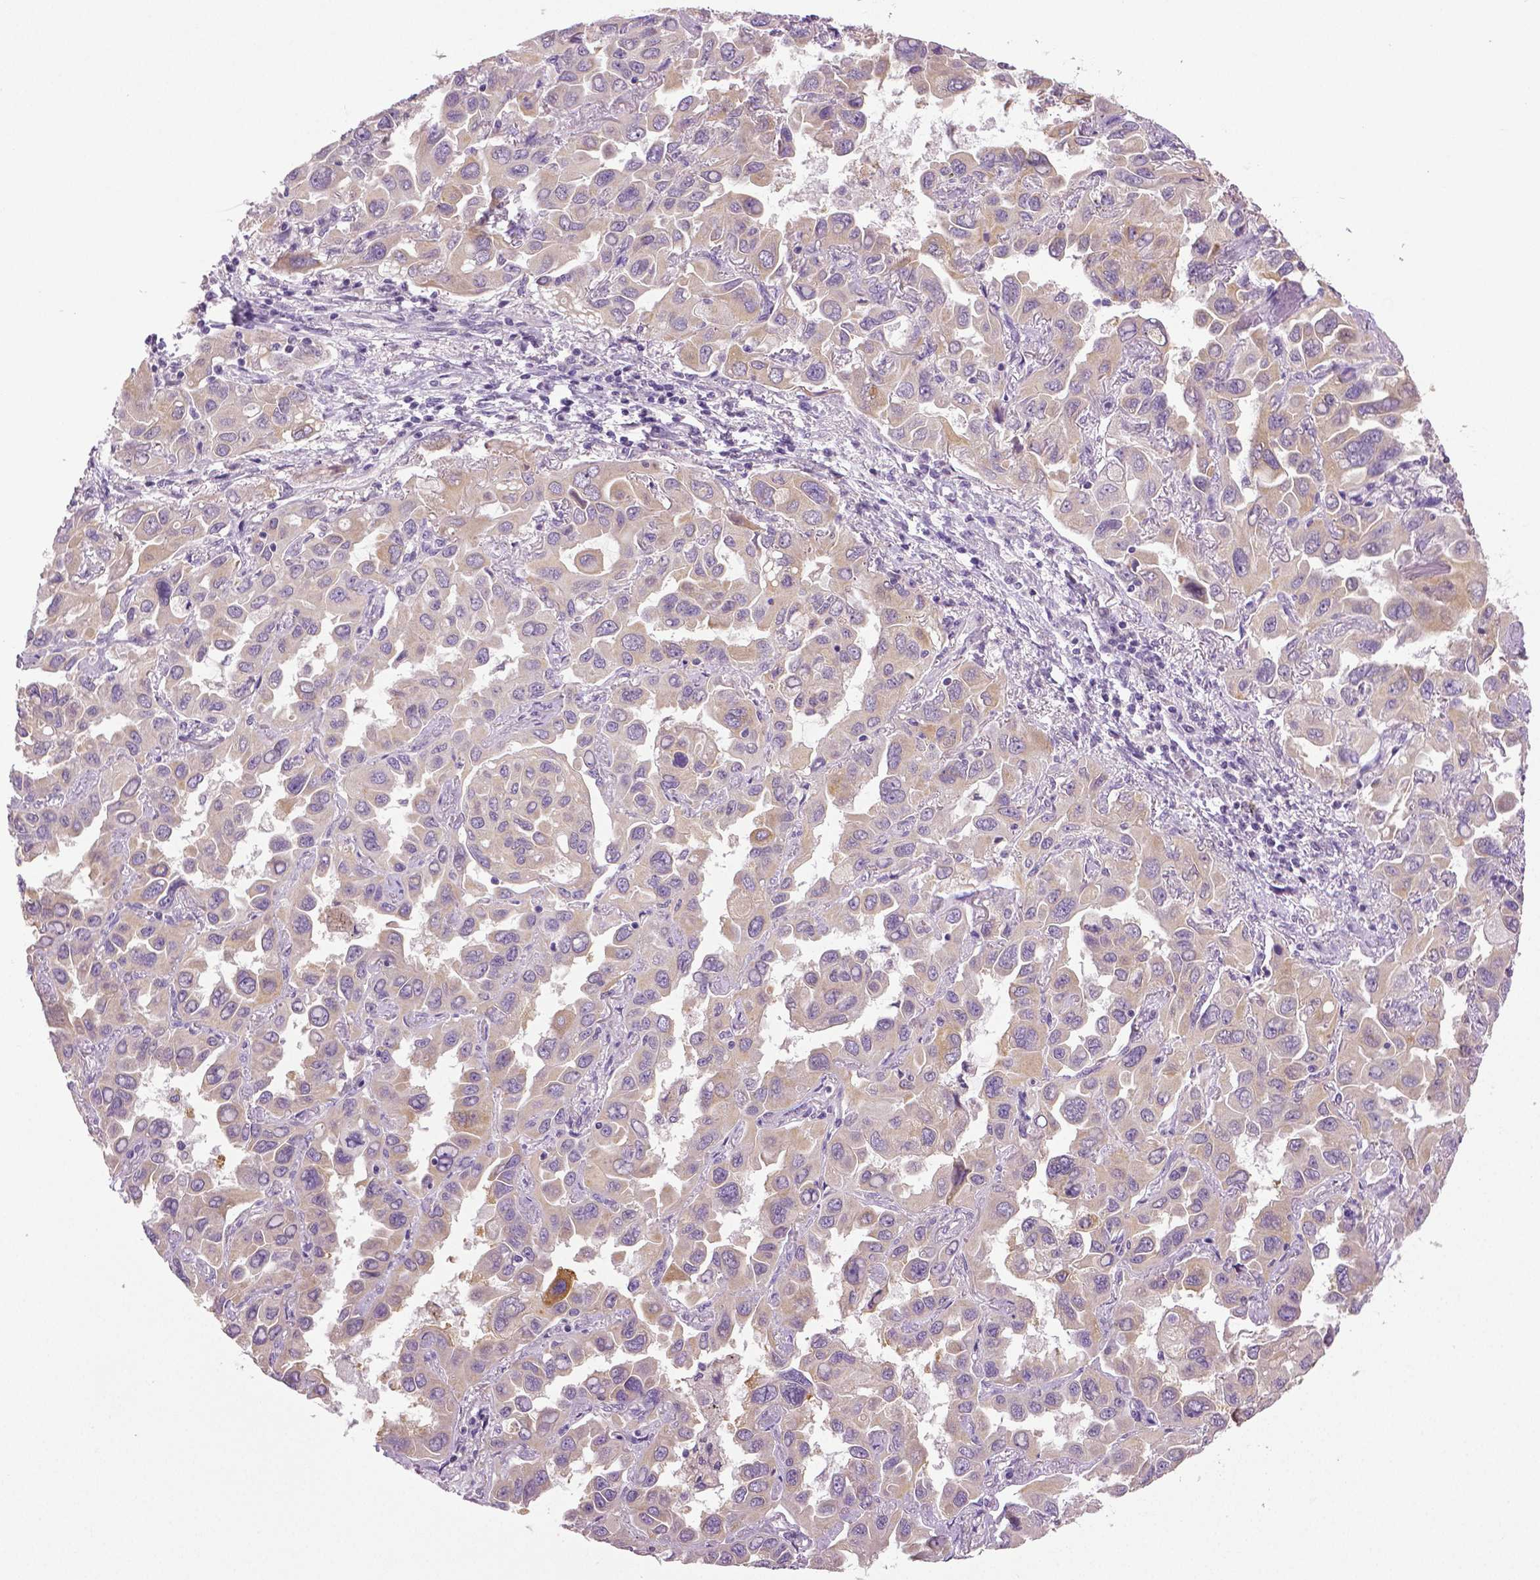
{"staining": {"intensity": "weak", "quantity": "25%-75%", "location": "cytoplasmic/membranous"}, "tissue": "lung cancer", "cell_type": "Tumor cells", "image_type": "cancer", "snomed": [{"axis": "morphology", "description": "Adenocarcinoma, NOS"}, {"axis": "topography", "description": "Lung"}], "caption": "A brown stain labels weak cytoplasmic/membranous positivity of a protein in lung cancer (adenocarcinoma) tumor cells.", "gene": "DNAH12", "patient": {"sex": "male", "age": 64}}